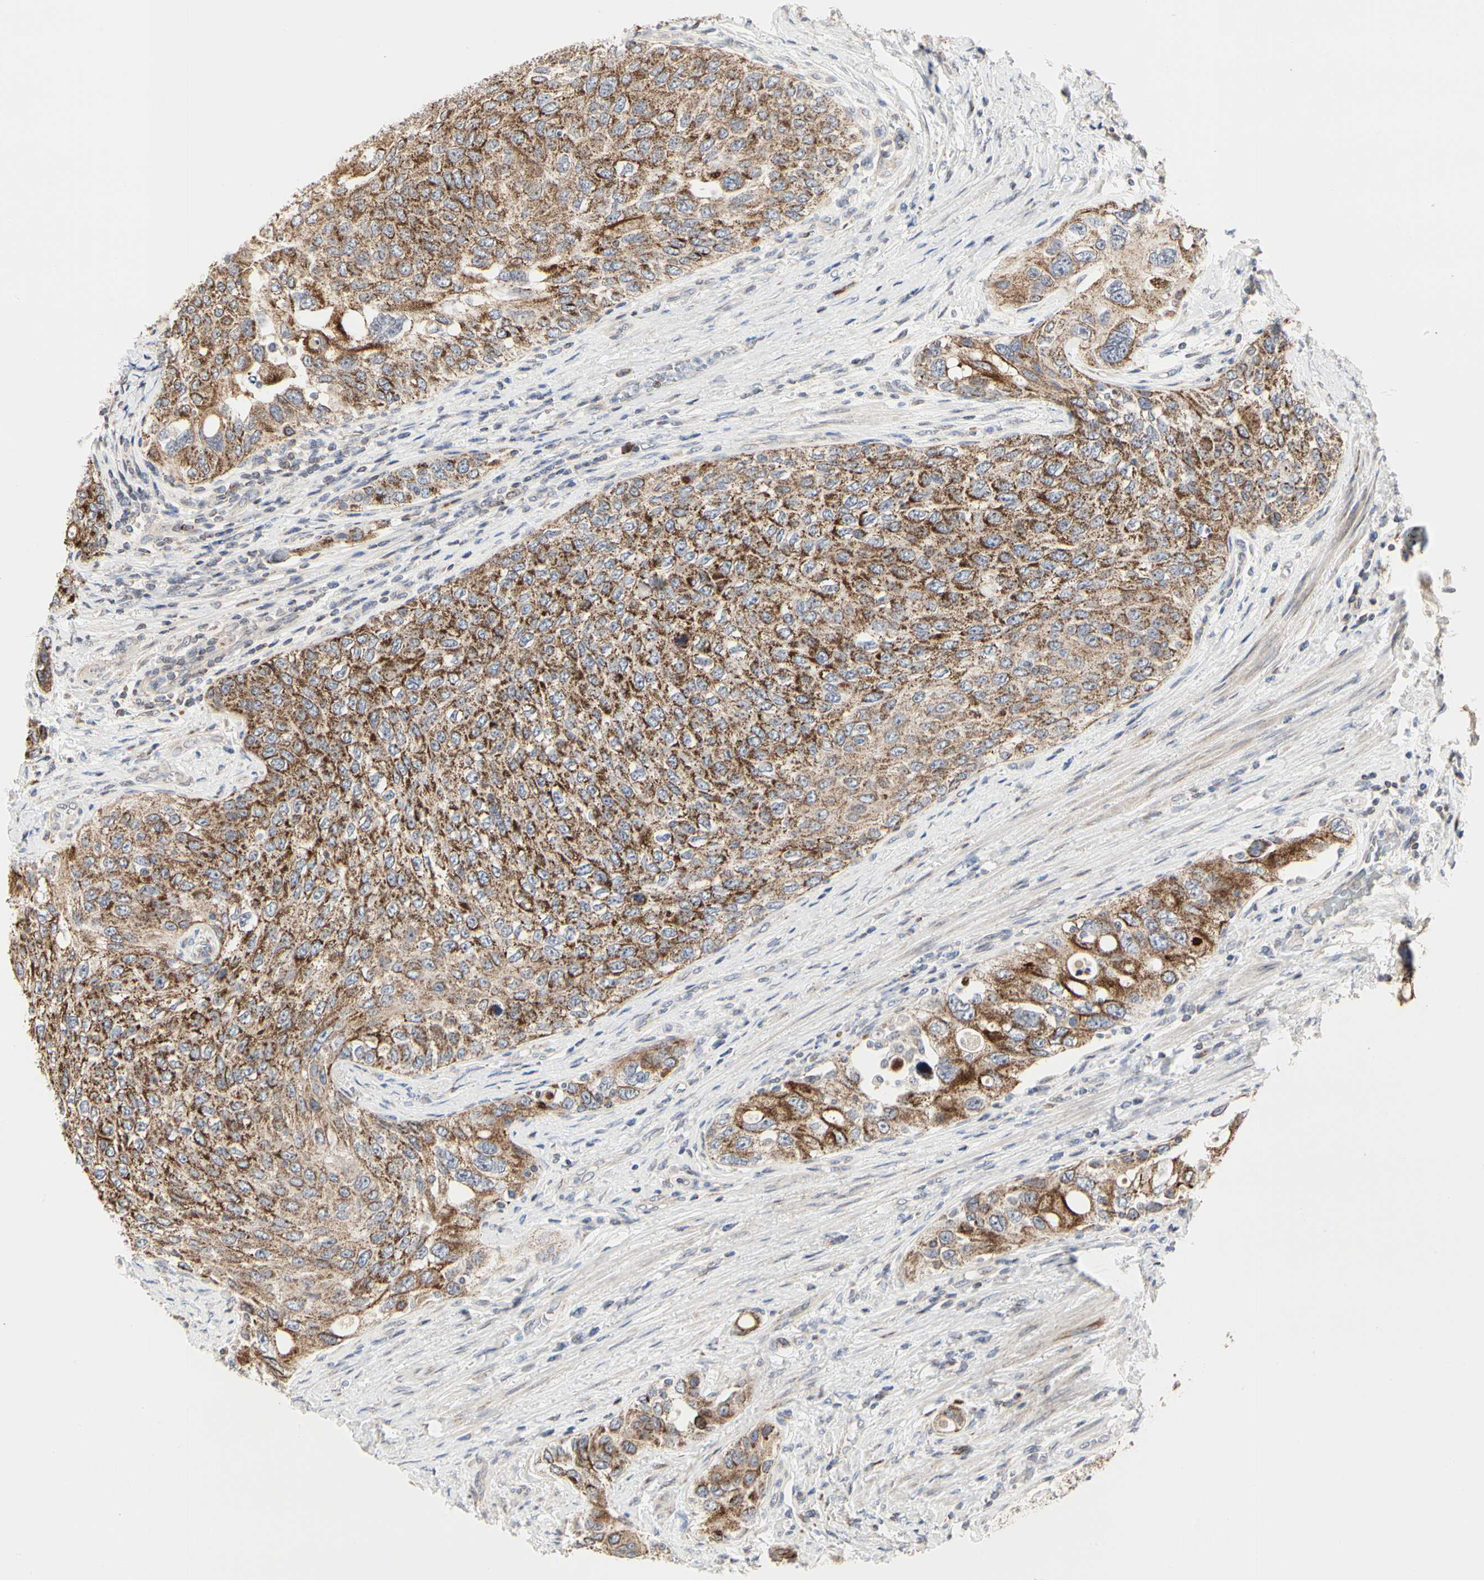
{"staining": {"intensity": "strong", "quantity": ">75%", "location": "cytoplasmic/membranous"}, "tissue": "urothelial cancer", "cell_type": "Tumor cells", "image_type": "cancer", "snomed": [{"axis": "morphology", "description": "Urothelial carcinoma, High grade"}, {"axis": "topography", "description": "Urinary bladder"}], "caption": "A brown stain labels strong cytoplasmic/membranous positivity of a protein in urothelial carcinoma (high-grade) tumor cells.", "gene": "TSKU", "patient": {"sex": "female", "age": 56}}